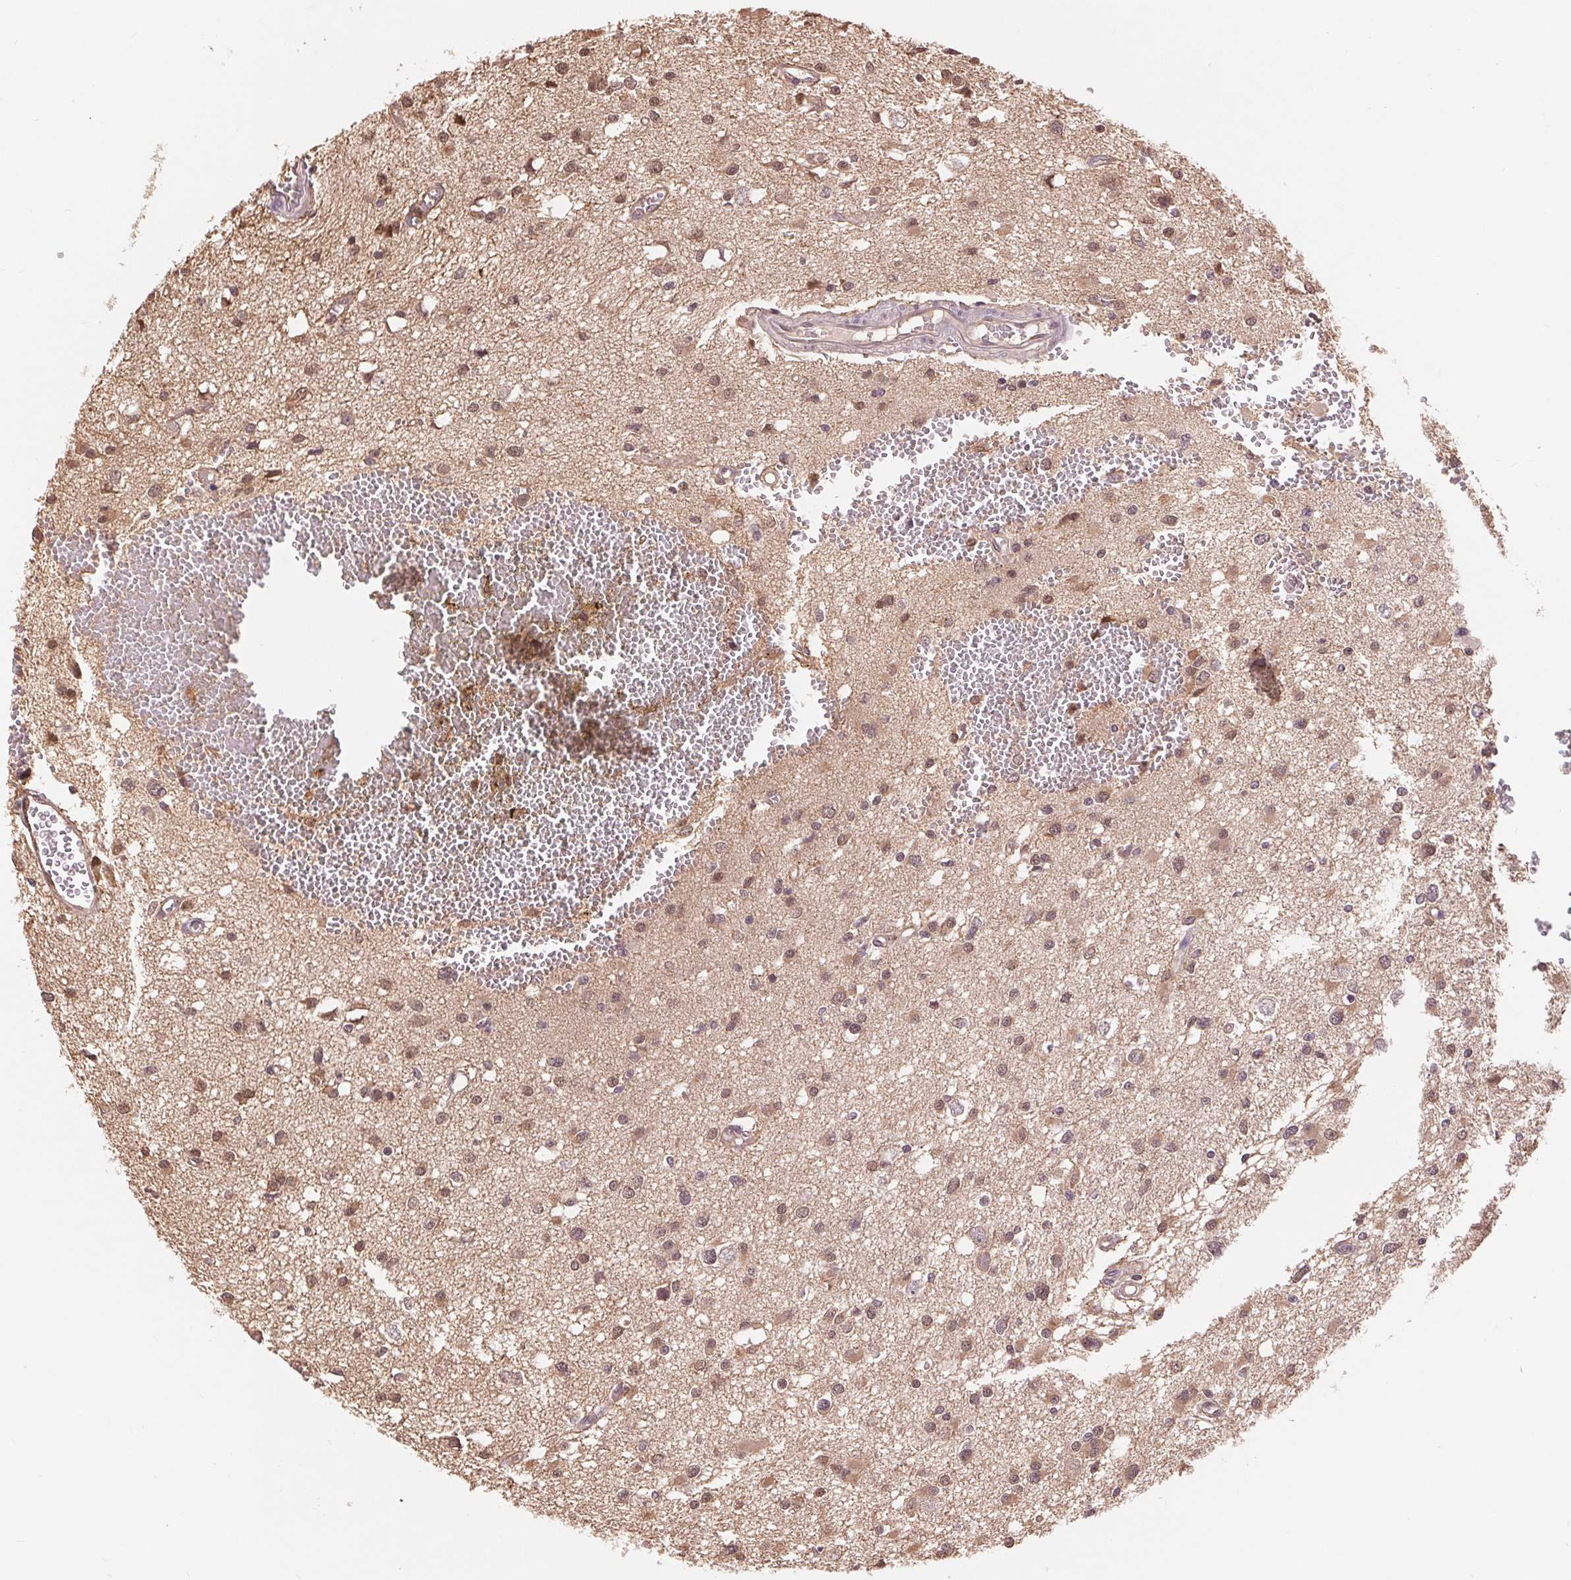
{"staining": {"intensity": "moderate", "quantity": ">75%", "location": "nuclear"}, "tissue": "glioma", "cell_type": "Tumor cells", "image_type": "cancer", "snomed": [{"axis": "morphology", "description": "Glioma, malignant, High grade"}, {"axis": "topography", "description": "Brain"}], "caption": "Protein positivity by IHC demonstrates moderate nuclear positivity in about >75% of tumor cells in glioma. (IHC, brightfield microscopy, high magnification).", "gene": "TMEM273", "patient": {"sex": "male", "age": 54}}